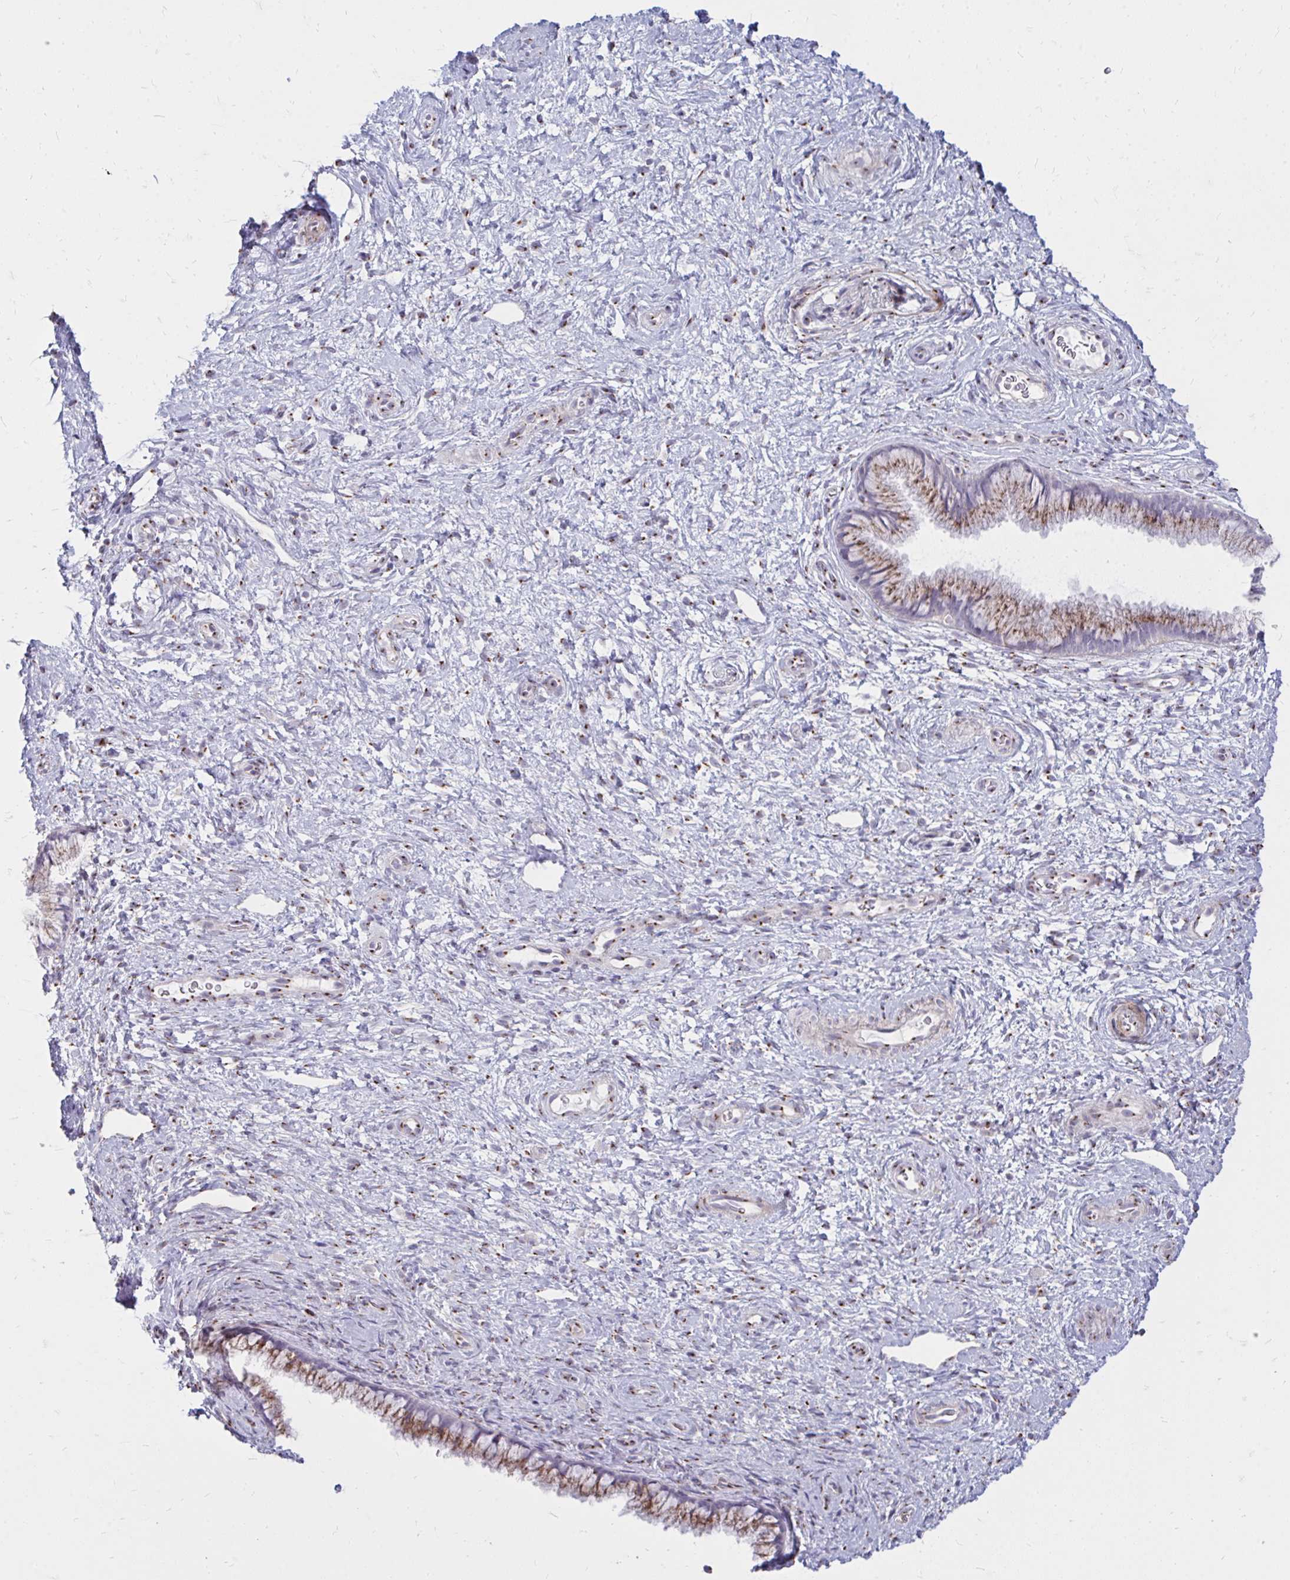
{"staining": {"intensity": "moderate", "quantity": ">75%", "location": "cytoplasmic/membranous"}, "tissue": "cervix", "cell_type": "Glandular cells", "image_type": "normal", "snomed": [{"axis": "morphology", "description": "Normal tissue, NOS"}, {"axis": "topography", "description": "Cervix"}], "caption": "Immunohistochemistry (DAB) staining of normal human cervix reveals moderate cytoplasmic/membranous protein positivity in about >75% of glandular cells. (DAB (3,3'-diaminobenzidine) IHC with brightfield microscopy, high magnification).", "gene": "RAB6A", "patient": {"sex": "female", "age": 34}}